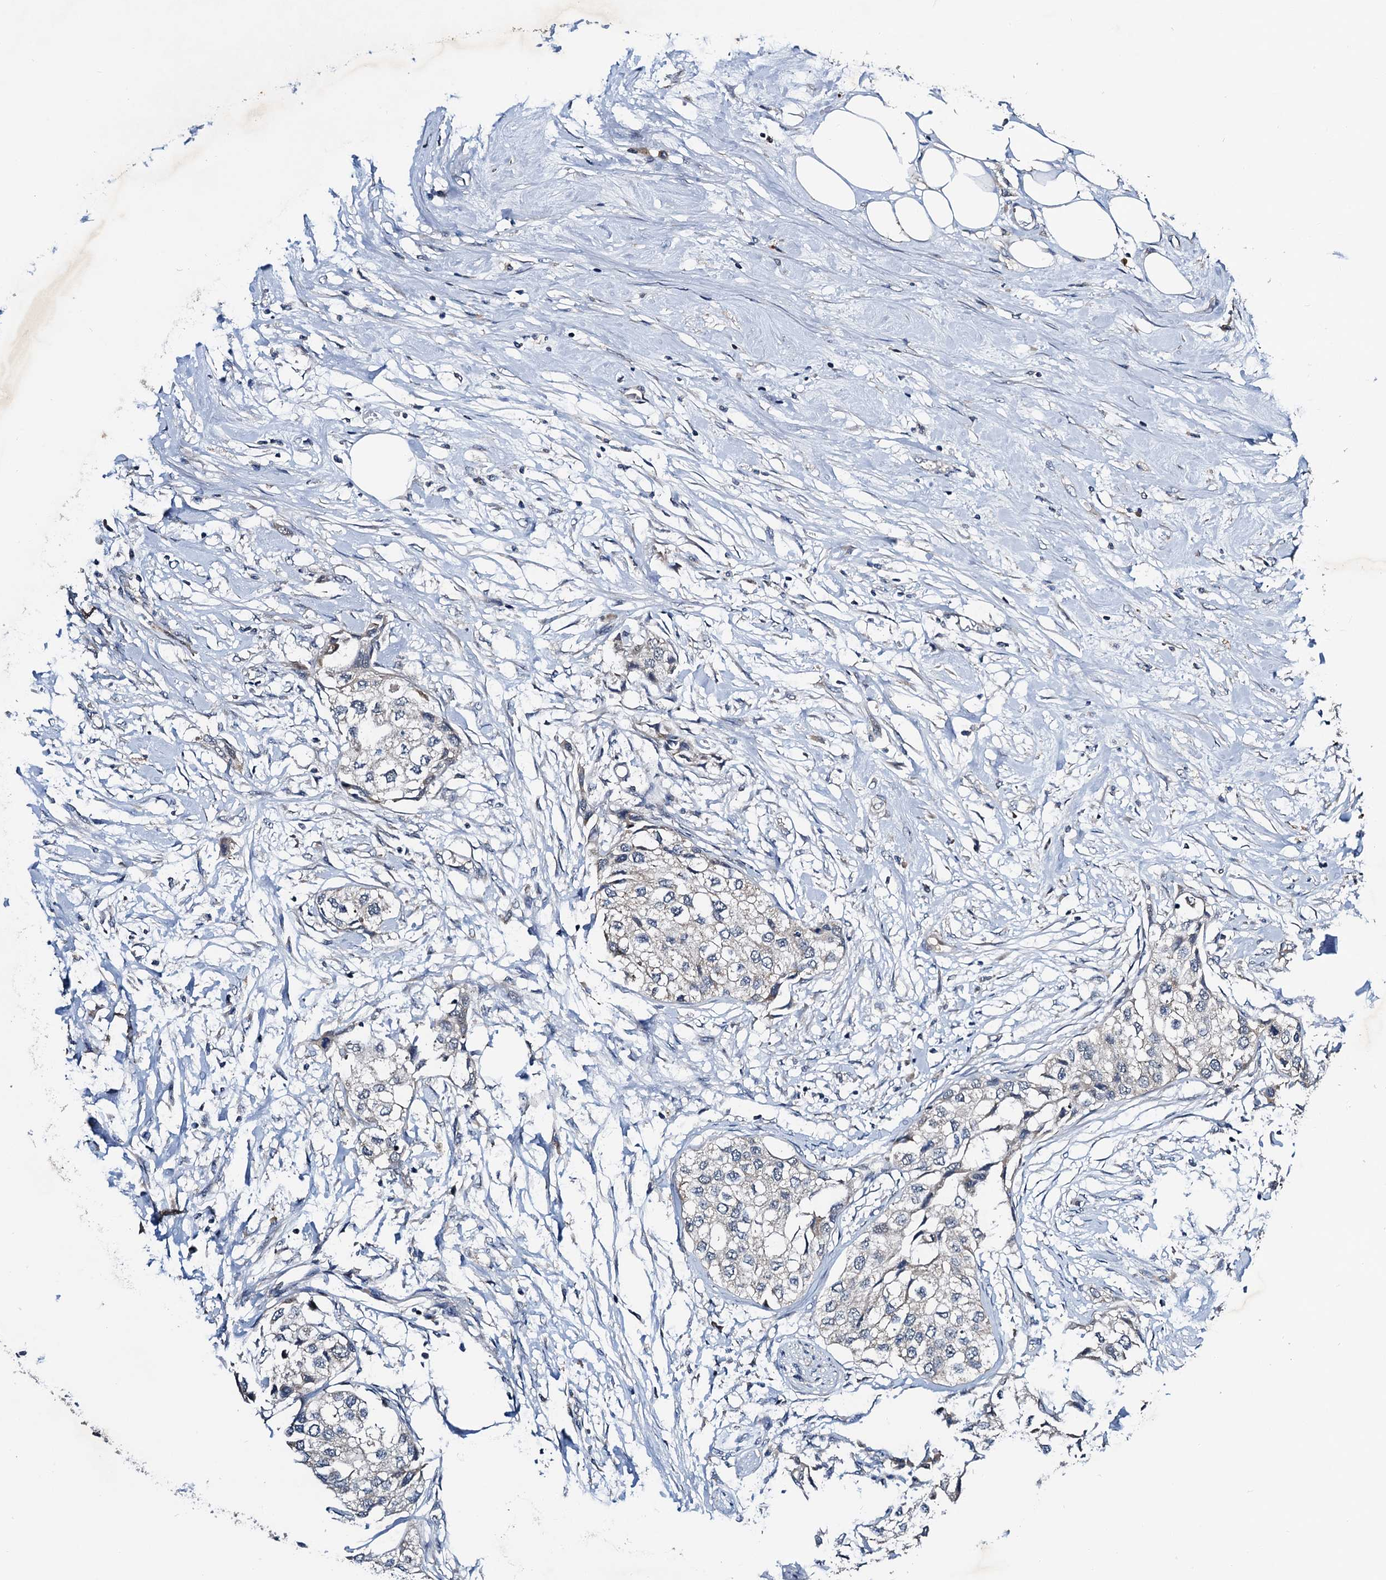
{"staining": {"intensity": "negative", "quantity": "none", "location": "none"}, "tissue": "urothelial cancer", "cell_type": "Tumor cells", "image_type": "cancer", "snomed": [{"axis": "morphology", "description": "Urothelial carcinoma, High grade"}, {"axis": "topography", "description": "Urinary bladder"}], "caption": "The immunohistochemistry histopathology image has no significant staining in tumor cells of urothelial cancer tissue.", "gene": "NAA16", "patient": {"sex": "male", "age": 64}}